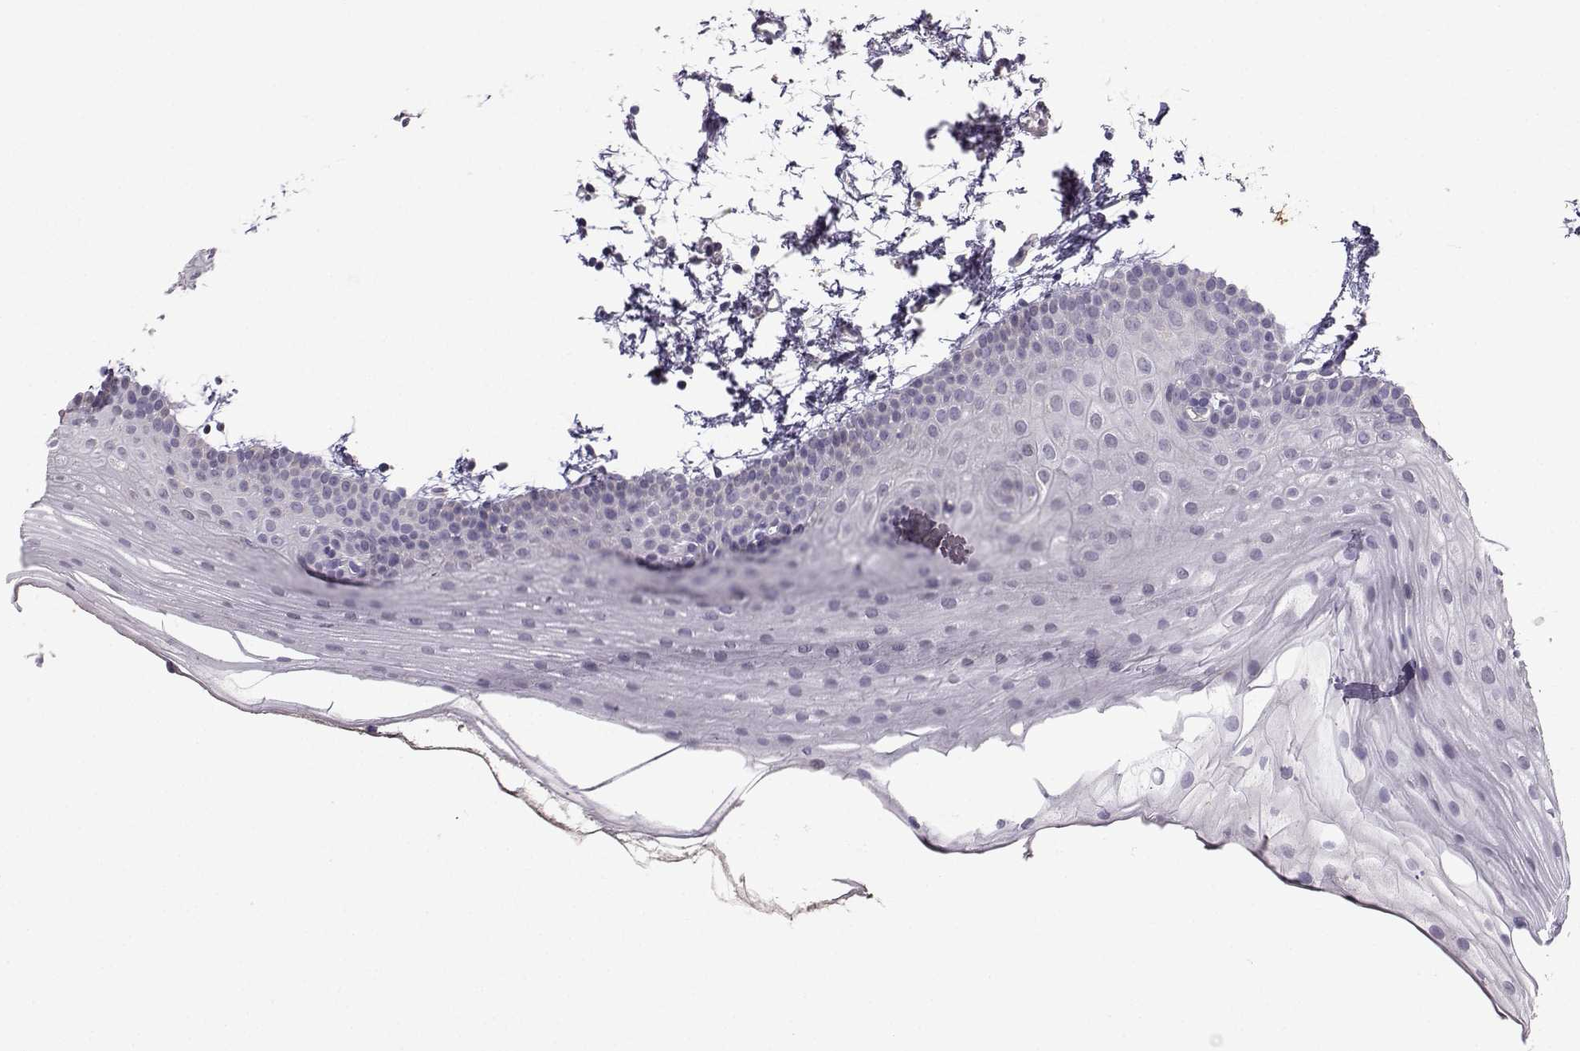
{"staining": {"intensity": "negative", "quantity": "none", "location": "none"}, "tissue": "oral mucosa", "cell_type": "Squamous epithelial cells", "image_type": "normal", "snomed": [{"axis": "morphology", "description": "Normal tissue, NOS"}, {"axis": "topography", "description": "Oral tissue"}], "caption": "Immunohistochemistry (IHC) photomicrograph of unremarkable oral mucosa stained for a protein (brown), which exhibits no expression in squamous epithelial cells.", "gene": "TSPYL5", "patient": {"sex": "female", "age": 57}}